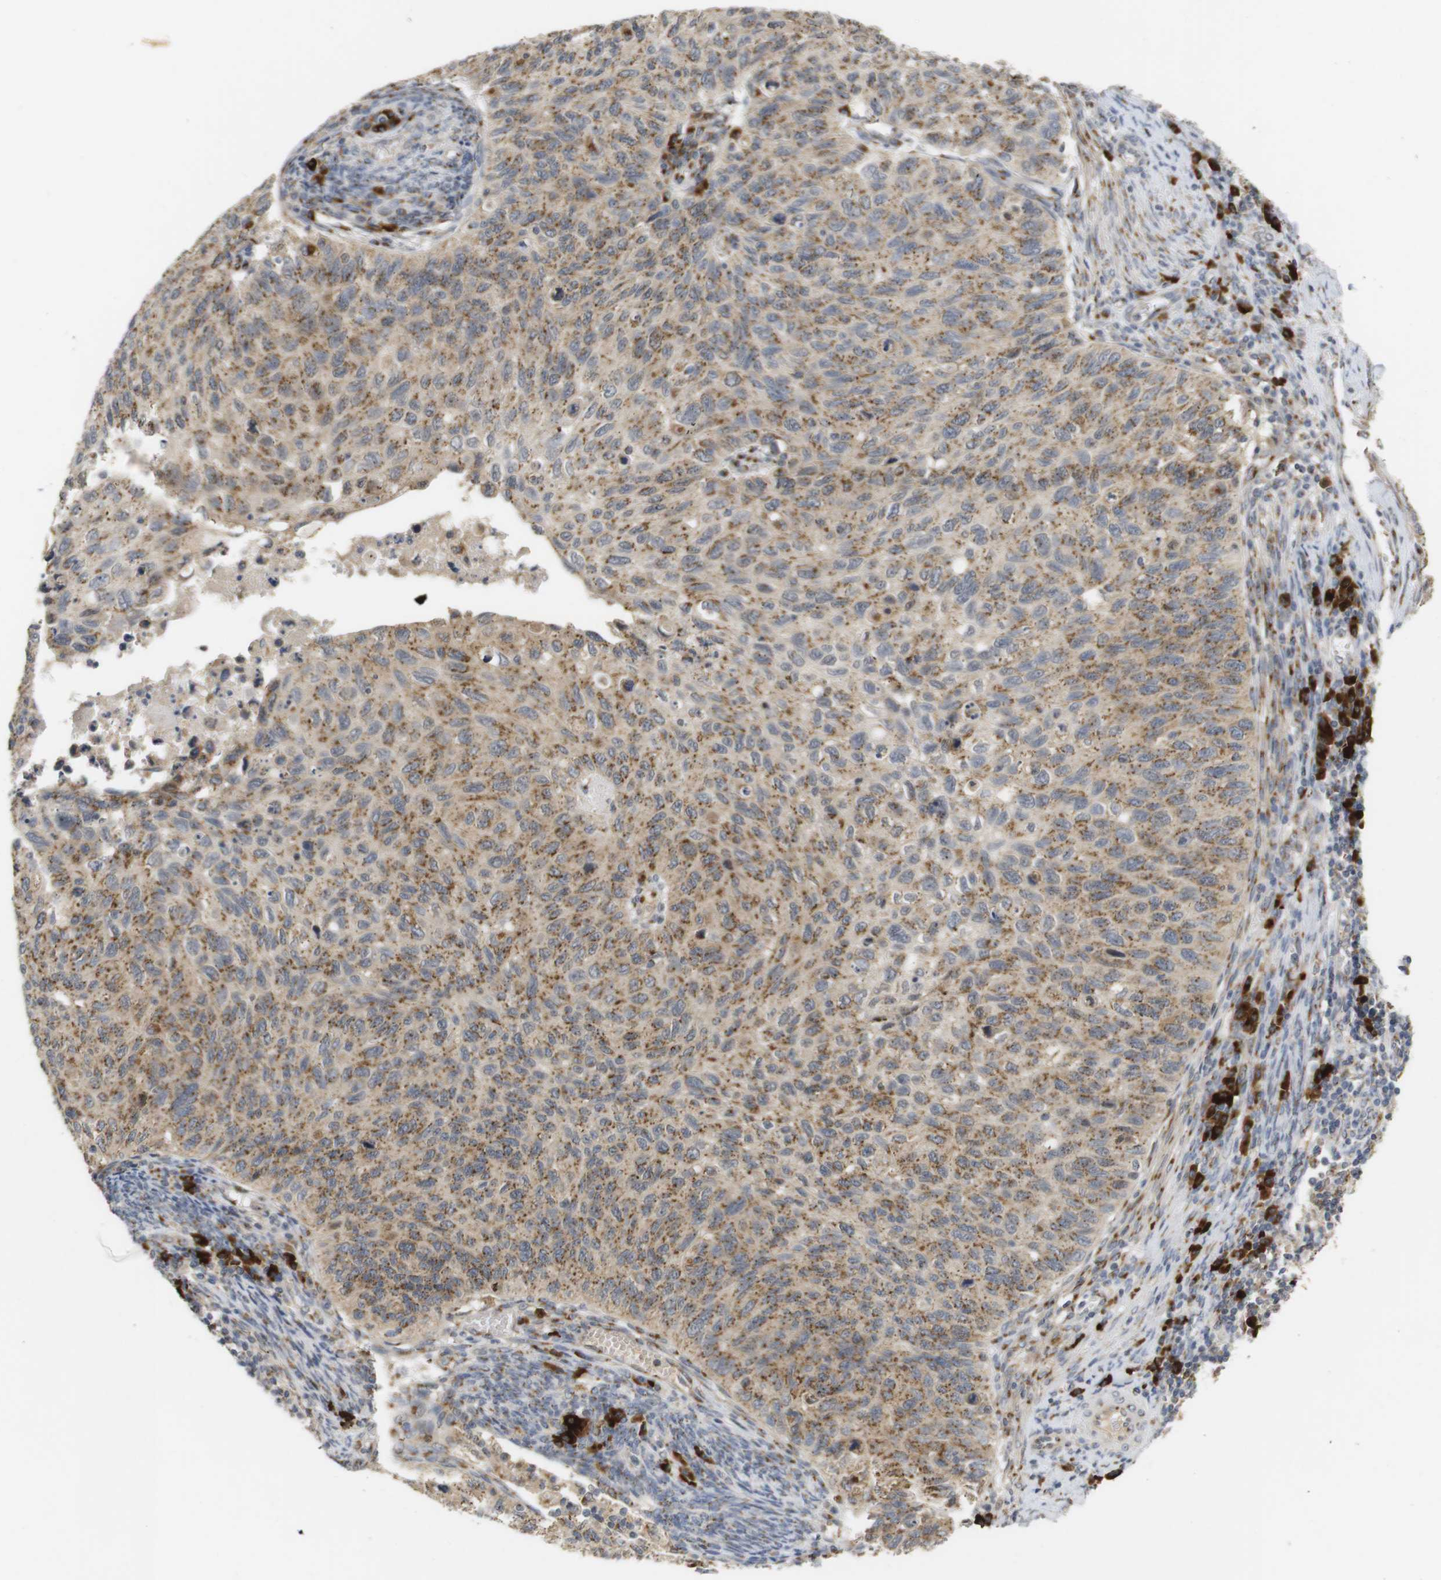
{"staining": {"intensity": "moderate", "quantity": ">75%", "location": "cytoplasmic/membranous"}, "tissue": "cervical cancer", "cell_type": "Tumor cells", "image_type": "cancer", "snomed": [{"axis": "morphology", "description": "Squamous cell carcinoma, NOS"}, {"axis": "topography", "description": "Cervix"}], "caption": "Immunohistochemistry (IHC) (DAB) staining of human cervical cancer displays moderate cytoplasmic/membranous protein positivity in about >75% of tumor cells. Immunohistochemistry (IHC) stains the protein in brown and the nuclei are stained blue.", "gene": "ZFPL1", "patient": {"sex": "female", "age": 70}}